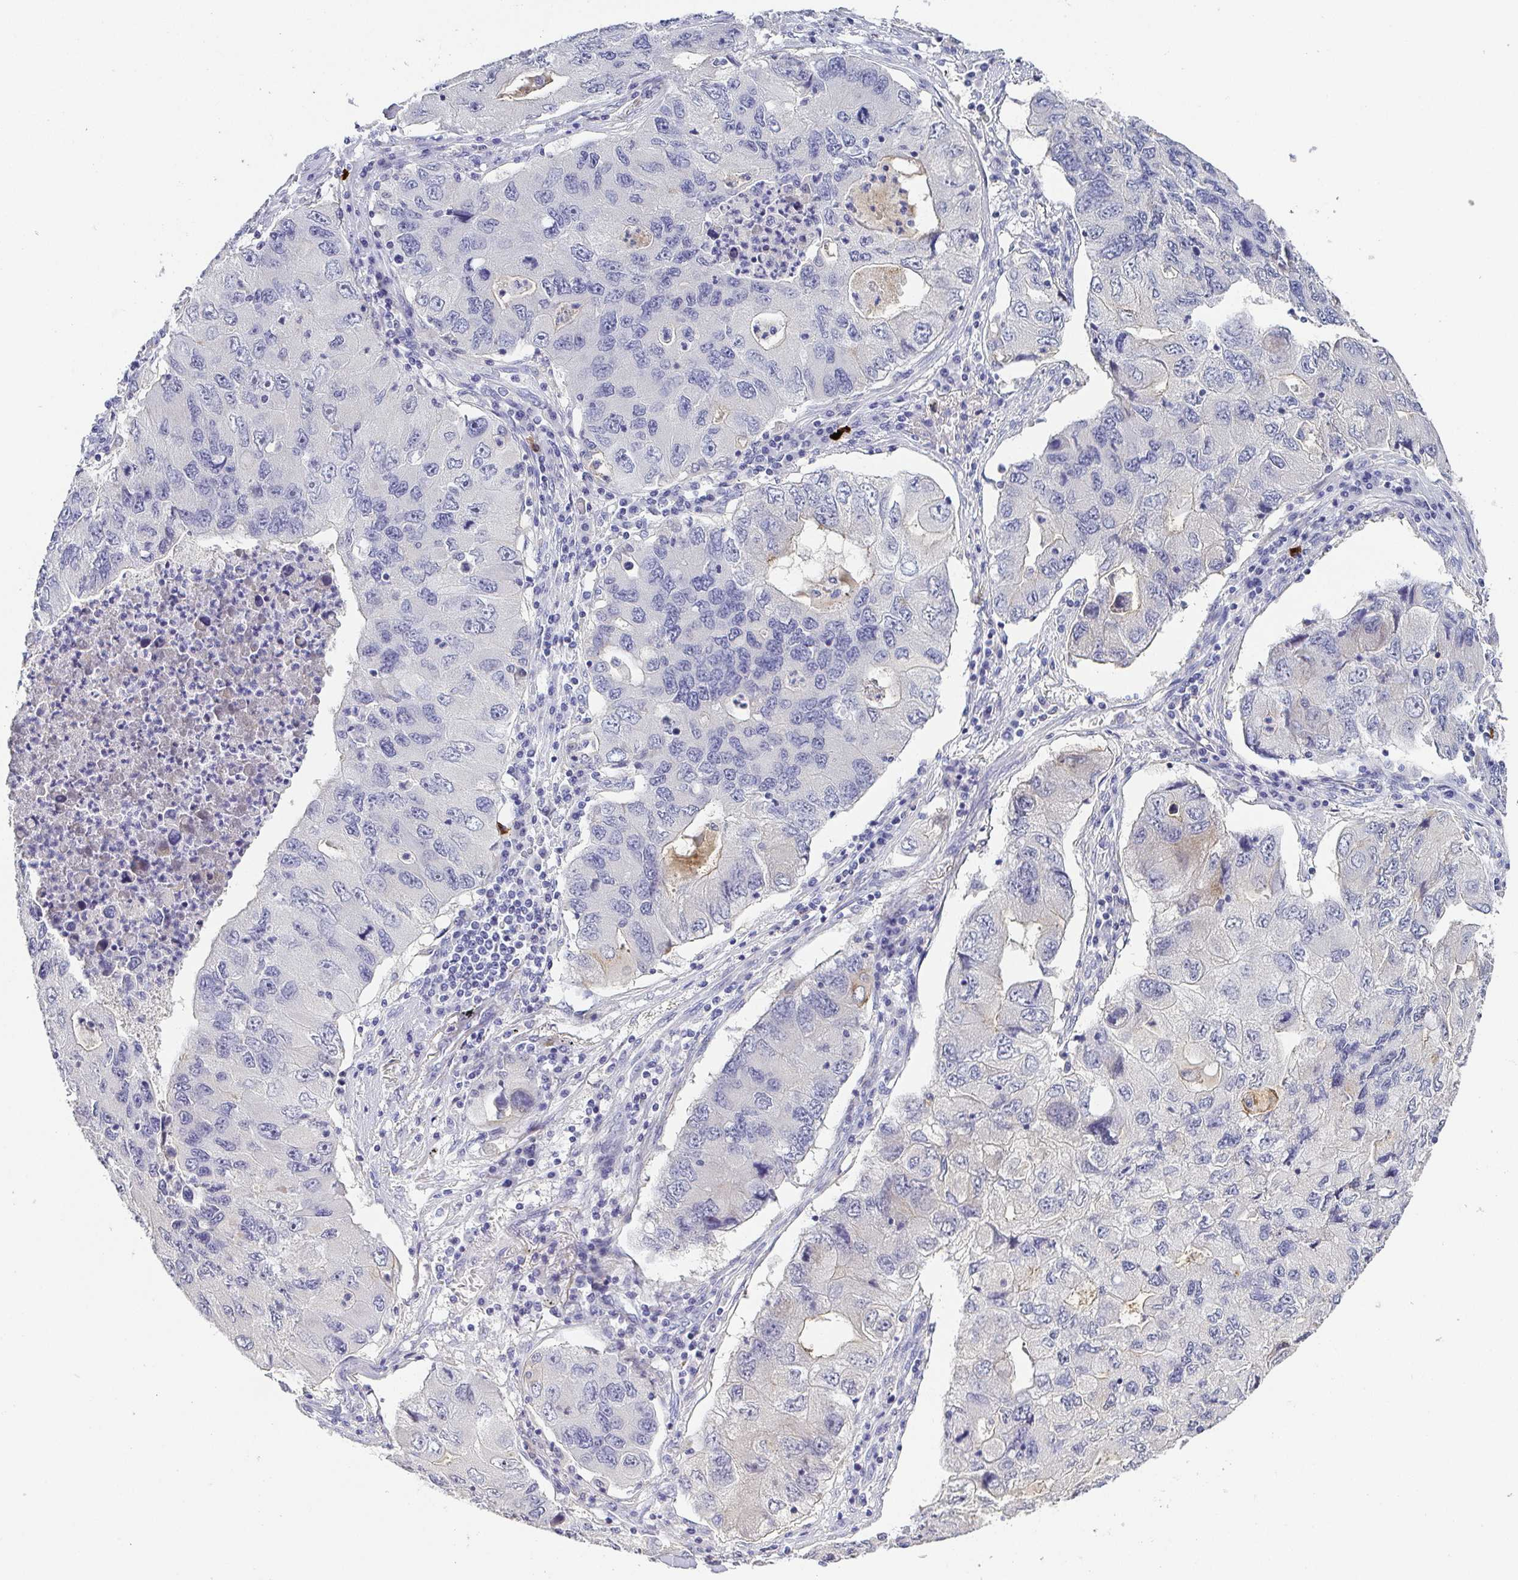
{"staining": {"intensity": "negative", "quantity": "none", "location": "none"}, "tissue": "lung cancer", "cell_type": "Tumor cells", "image_type": "cancer", "snomed": [{"axis": "morphology", "description": "Adenocarcinoma, NOS"}, {"axis": "morphology", "description": "Adenocarcinoma, metastatic, NOS"}, {"axis": "topography", "description": "Lymph node"}, {"axis": "topography", "description": "Lung"}], "caption": "Tumor cells show no significant expression in lung cancer (adenocarcinoma). (Stains: DAB (3,3'-diaminobenzidine) immunohistochemistry (IHC) with hematoxylin counter stain, Microscopy: brightfield microscopy at high magnification).", "gene": "RNASE7", "patient": {"sex": "female", "age": 54}}